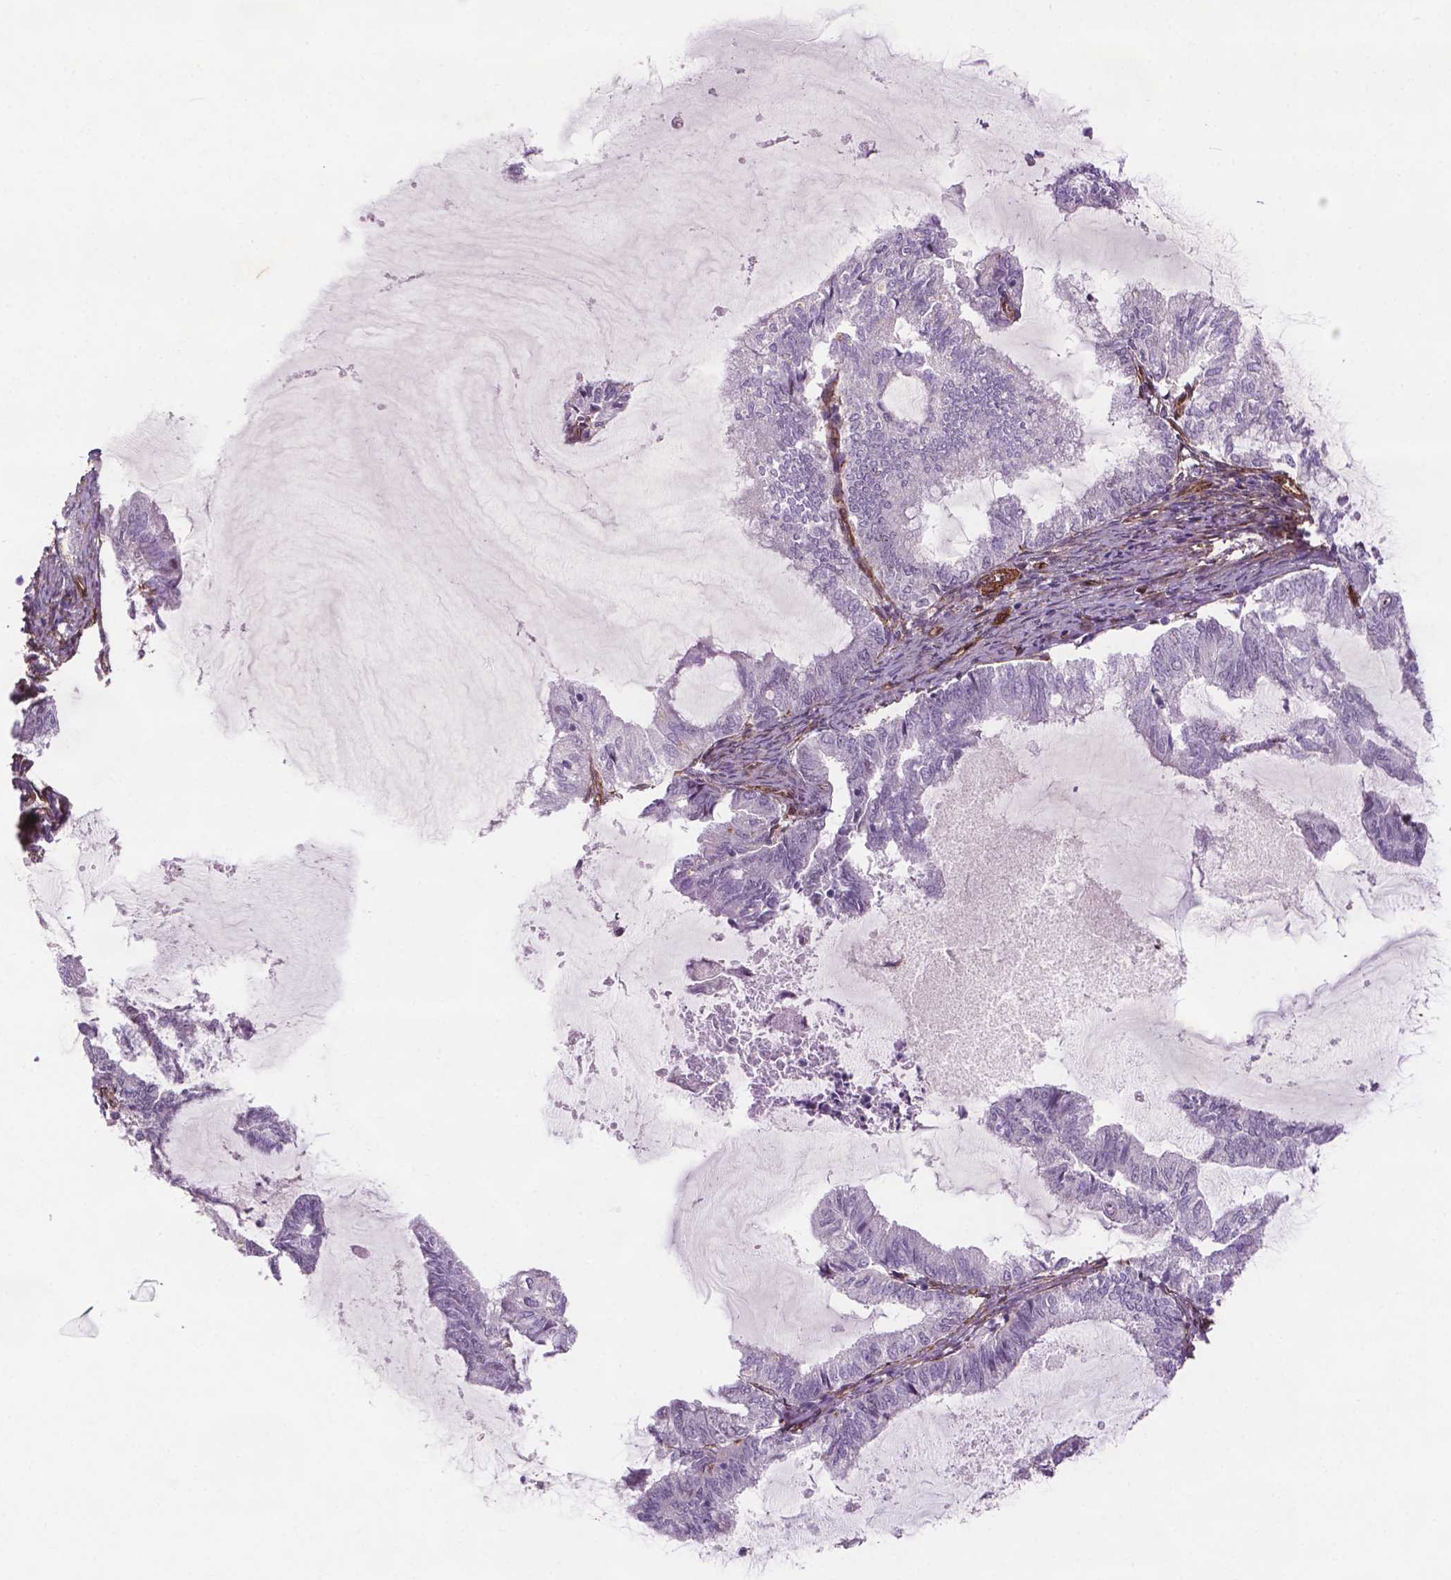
{"staining": {"intensity": "negative", "quantity": "none", "location": "none"}, "tissue": "endometrial cancer", "cell_type": "Tumor cells", "image_type": "cancer", "snomed": [{"axis": "morphology", "description": "Adenocarcinoma, NOS"}, {"axis": "topography", "description": "Endometrium"}], "caption": "A micrograph of human adenocarcinoma (endometrial) is negative for staining in tumor cells.", "gene": "EGFL8", "patient": {"sex": "female", "age": 79}}